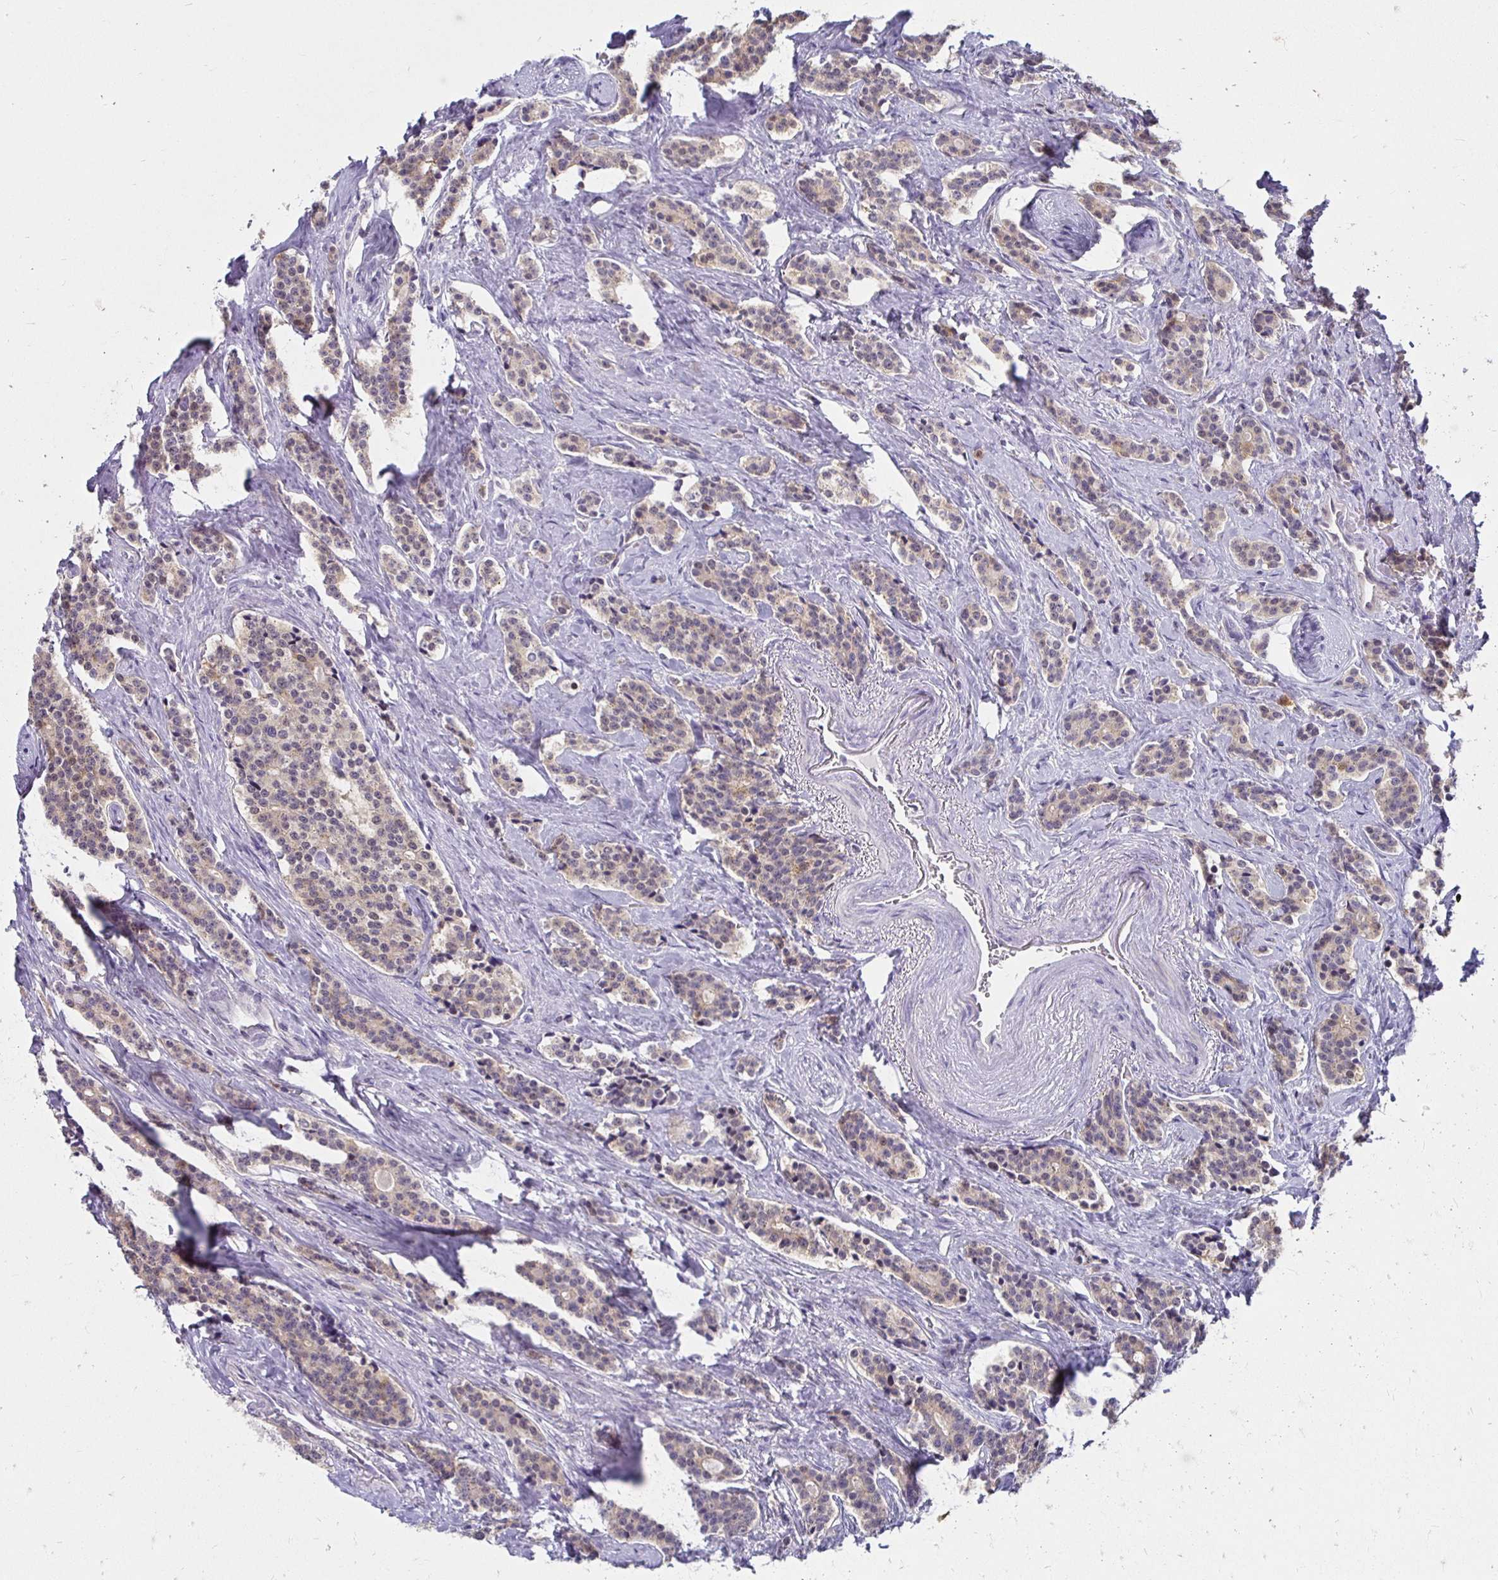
{"staining": {"intensity": "weak", "quantity": "25%-75%", "location": "cytoplasmic/membranous"}, "tissue": "carcinoid", "cell_type": "Tumor cells", "image_type": "cancer", "snomed": [{"axis": "morphology", "description": "Carcinoid, malignant, NOS"}, {"axis": "topography", "description": "Small intestine"}], "caption": "High-magnification brightfield microscopy of carcinoid (malignant) stained with DAB (3,3'-diaminobenzidine) (brown) and counterstained with hematoxylin (blue). tumor cells exhibit weak cytoplasmic/membranous staining is appreciated in approximately25%-75% of cells.", "gene": "PADI2", "patient": {"sex": "female", "age": 73}}